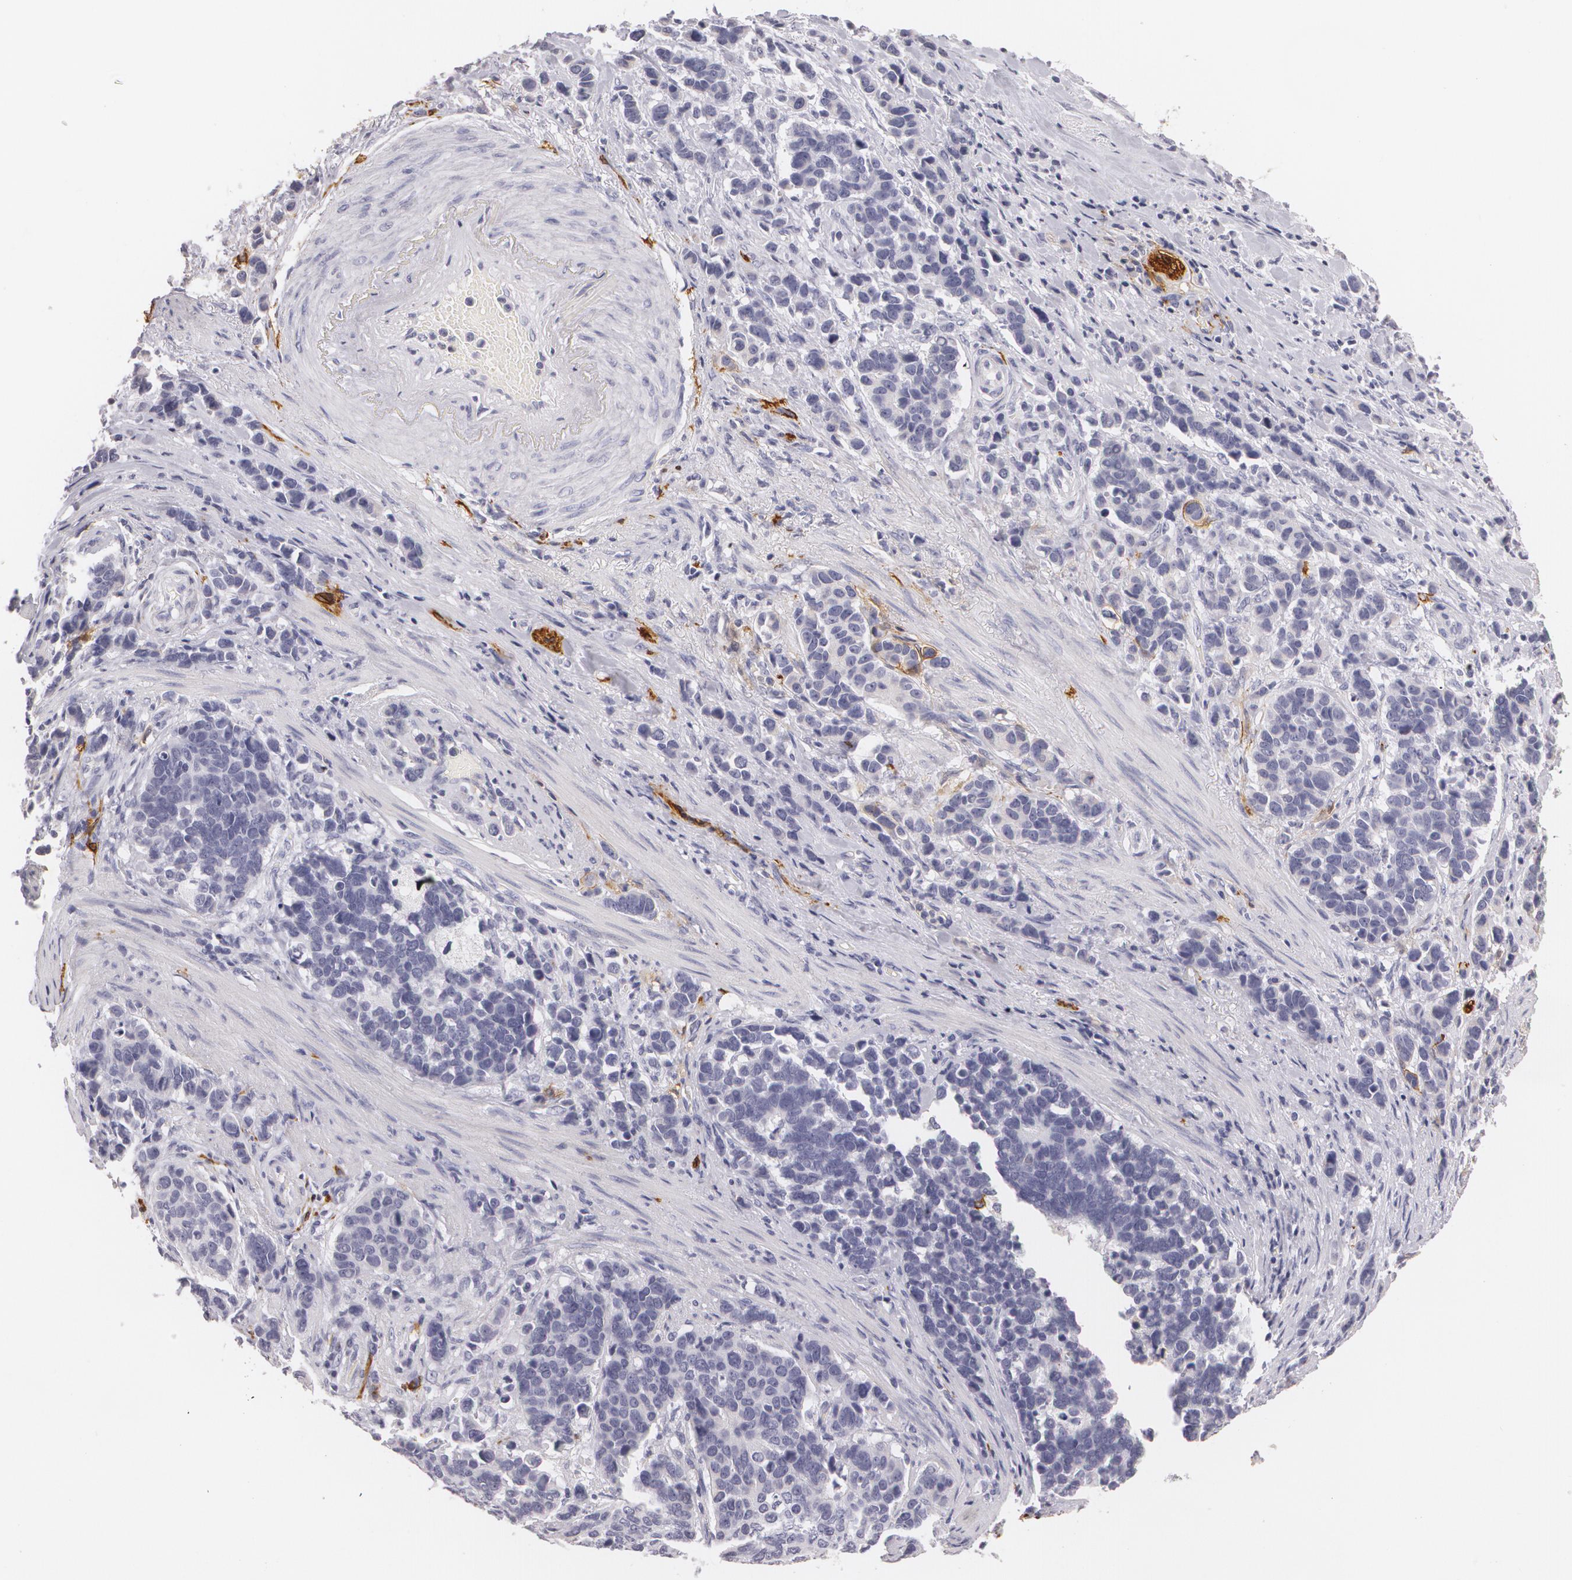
{"staining": {"intensity": "negative", "quantity": "none", "location": "none"}, "tissue": "stomach cancer", "cell_type": "Tumor cells", "image_type": "cancer", "snomed": [{"axis": "morphology", "description": "Adenocarcinoma, NOS"}, {"axis": "topography", "description": "Stomach, upper"}], "caption": "The IHC micrograph has no significant positivity in tumor cells of stomach adenocarcinoma tissue.", "gene": "NGFR", "patient": {"sex": "male", "age": 71}}